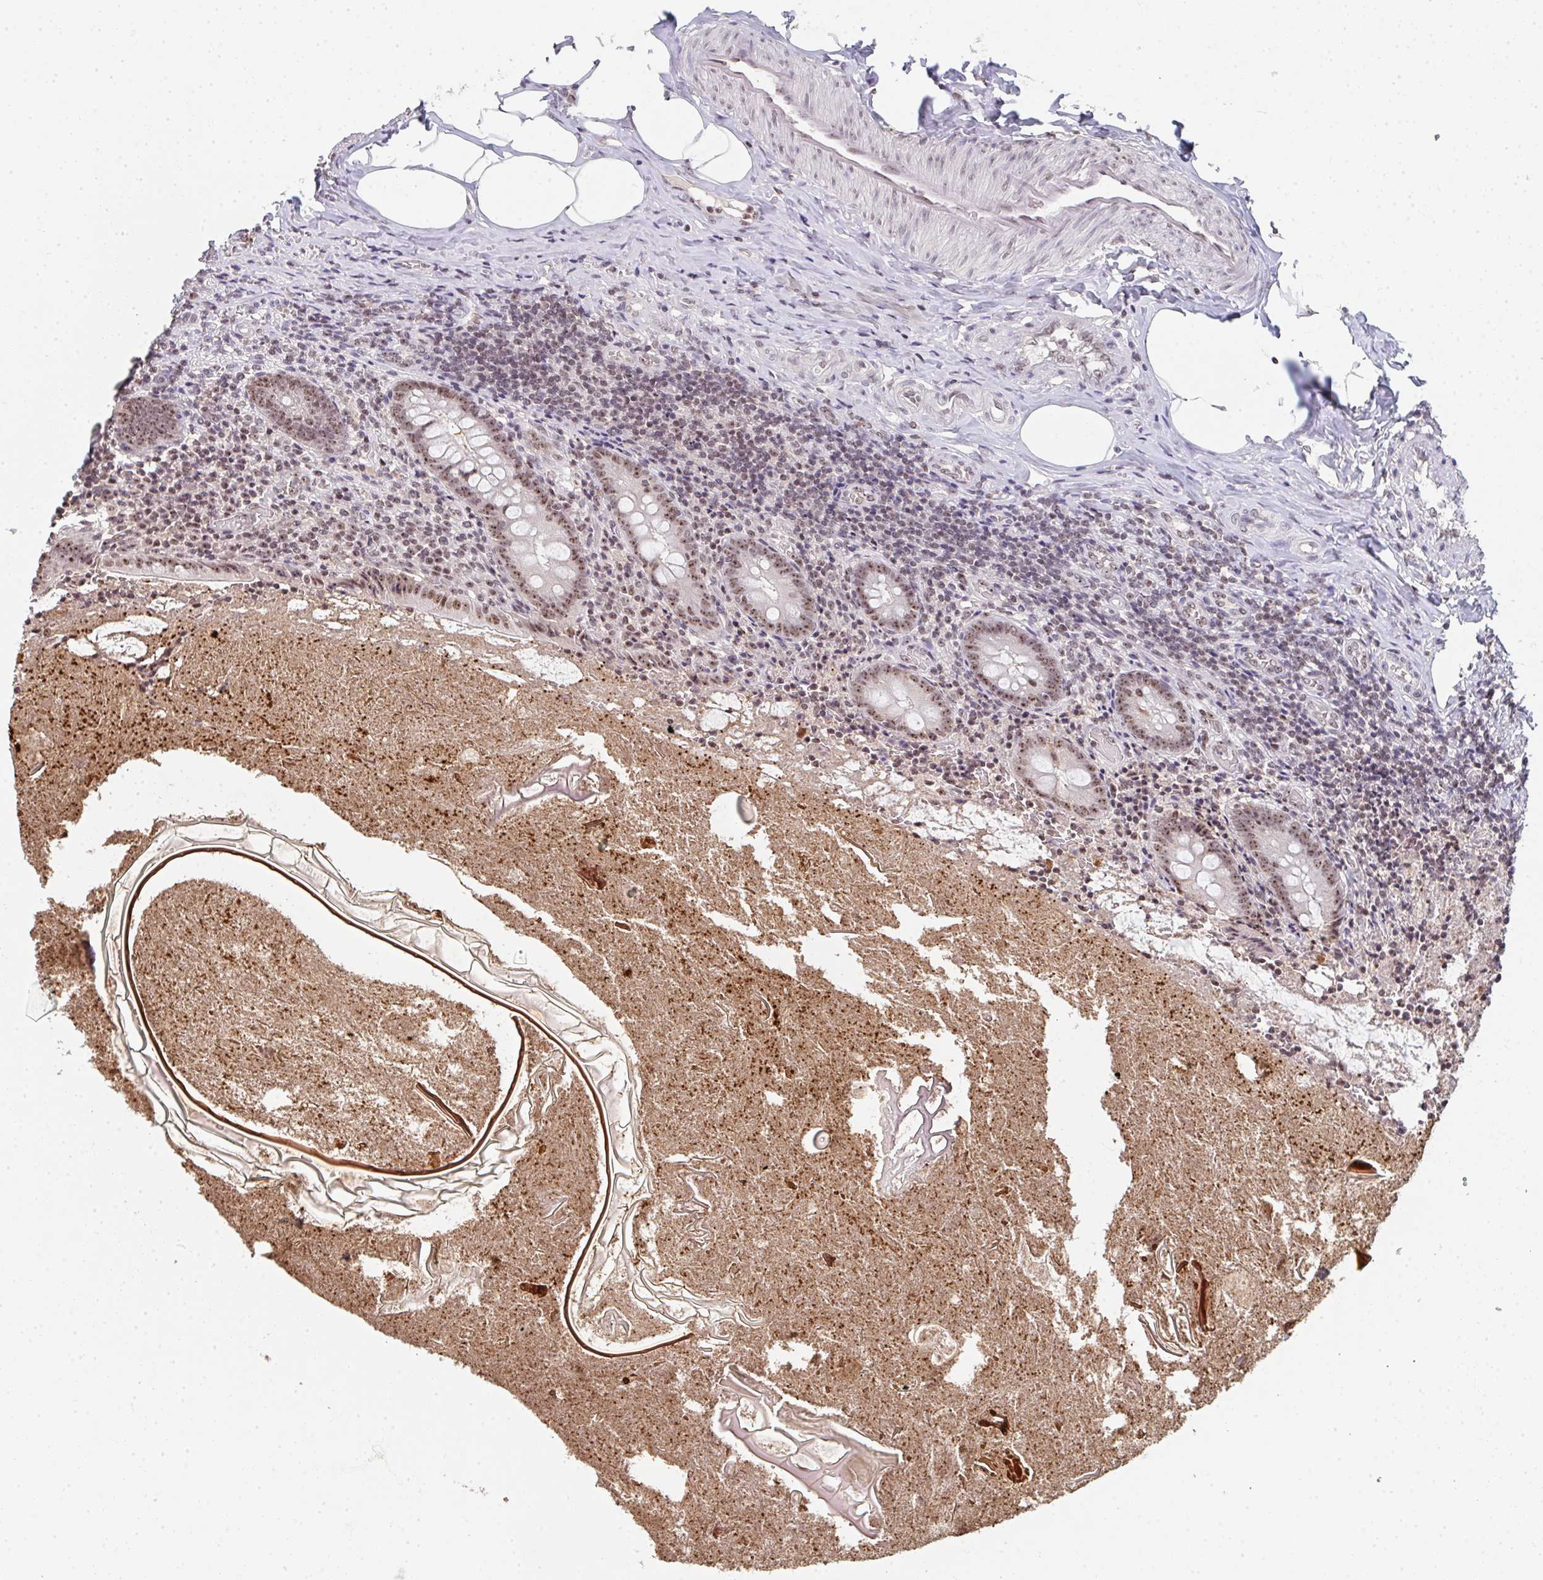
{"staining": {"intensity": "moderate", "quantity": ">75%", "location": "nuclear"}, "tissue": "appendix", "cell_type": "Glandular cells", "image_type": "normal", "snomed": [{"axis": "morphology", "description": "Normal tissue, NOS"}, {"axis": "topography", "description": "Appendix"}], "caption": "The micrograph shows staining of normal appendix, revealing moderate nuclear protein expression (brown color) within glandular cells. (Brightfield microscopy of DAB IHC at high magnification).", "gene": "DKC1", "patient": {"sex": "female", "age": 17}}